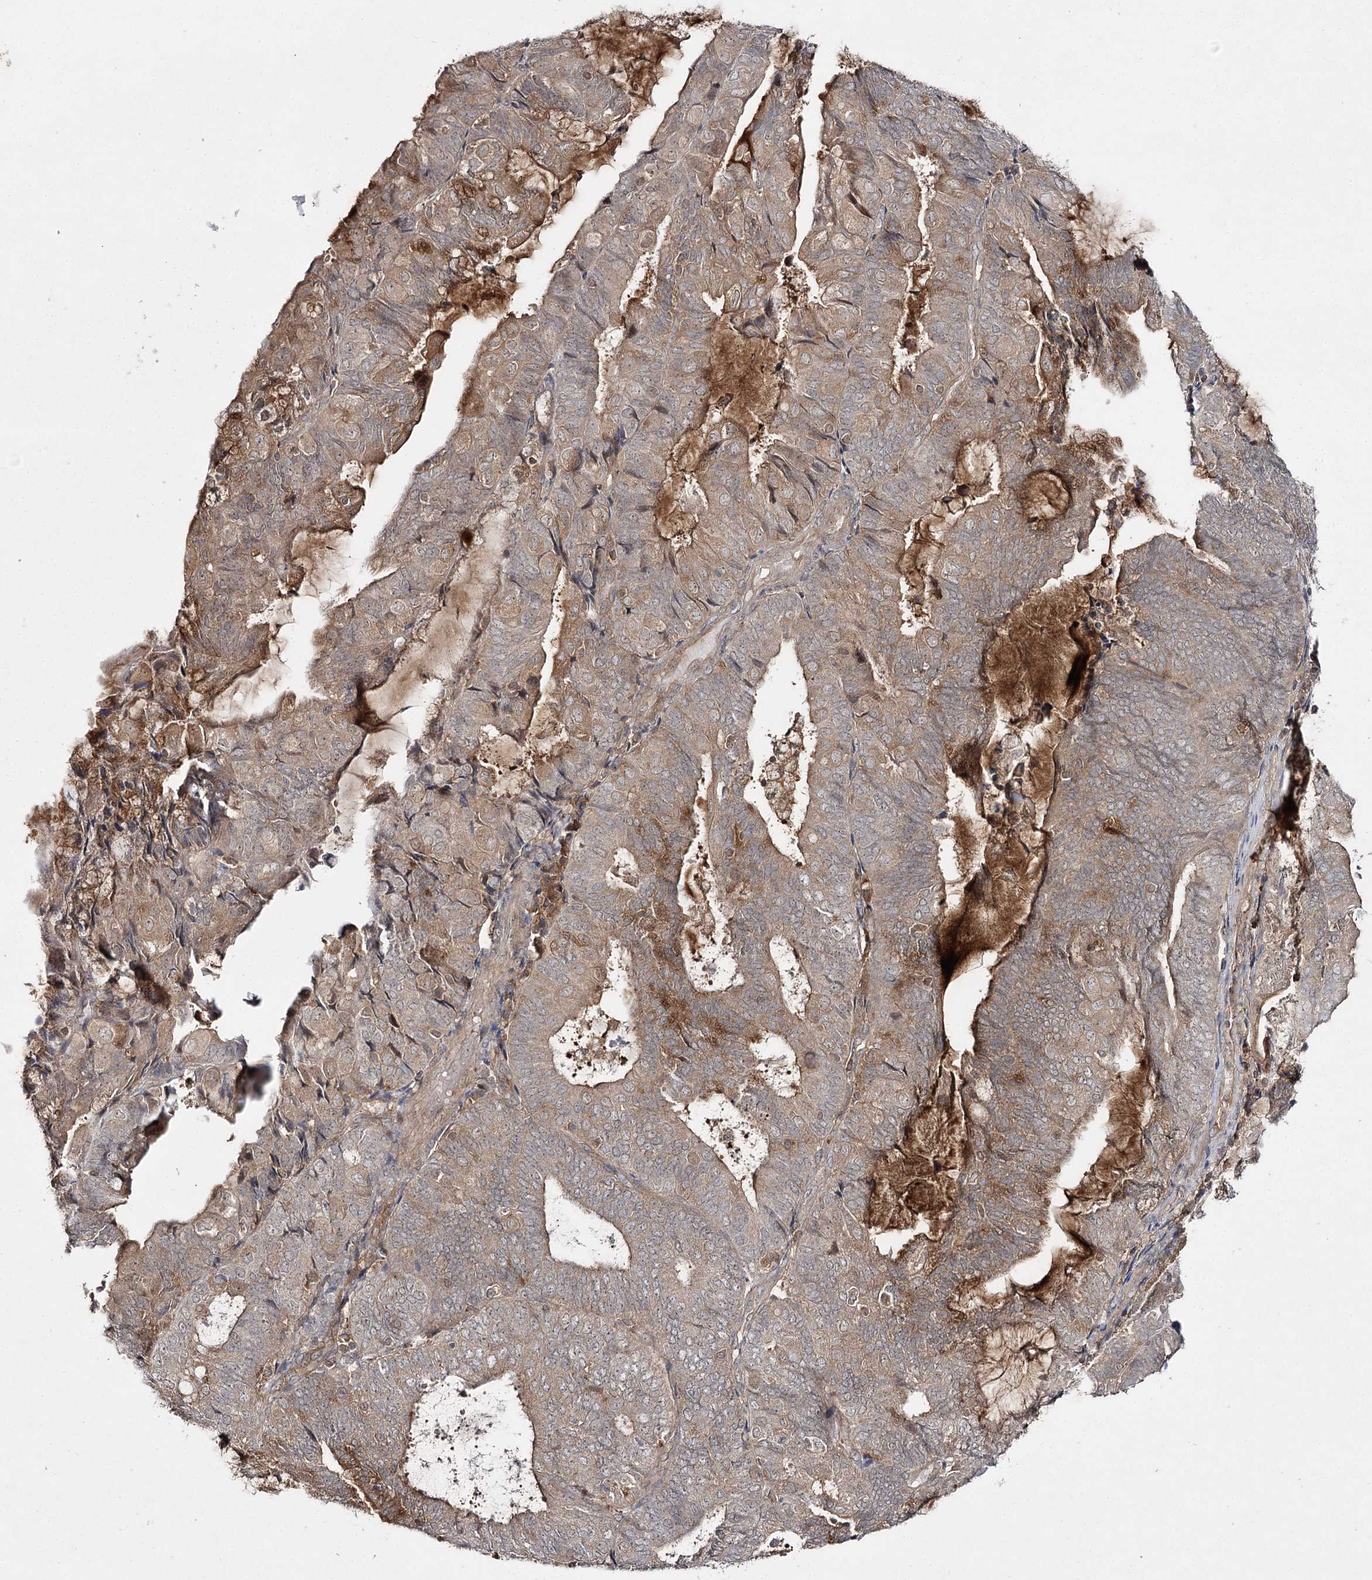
{"staining": {"intensity": "weak", "quantity": ">75%", "location": "cytoplasmic/membranous"}, "tissue": "endometrial cancer", "cell_type": "Tumor cells", "image_type": "cancer", "snomed": [{"axis": "morphology", "description": "Adenocarcinoma, NOS"}, {"axis": "topography", "description": "Endometrium"}], "caption": "About >75% of tumor cells in endometrial adenocarcinoma demonstrate weak cytoplasmic/membranous protein expression as visualized by brown immunohistochemical staining.", "gene": "WDR44", "patient": {"sex": "female", "age": 81}}